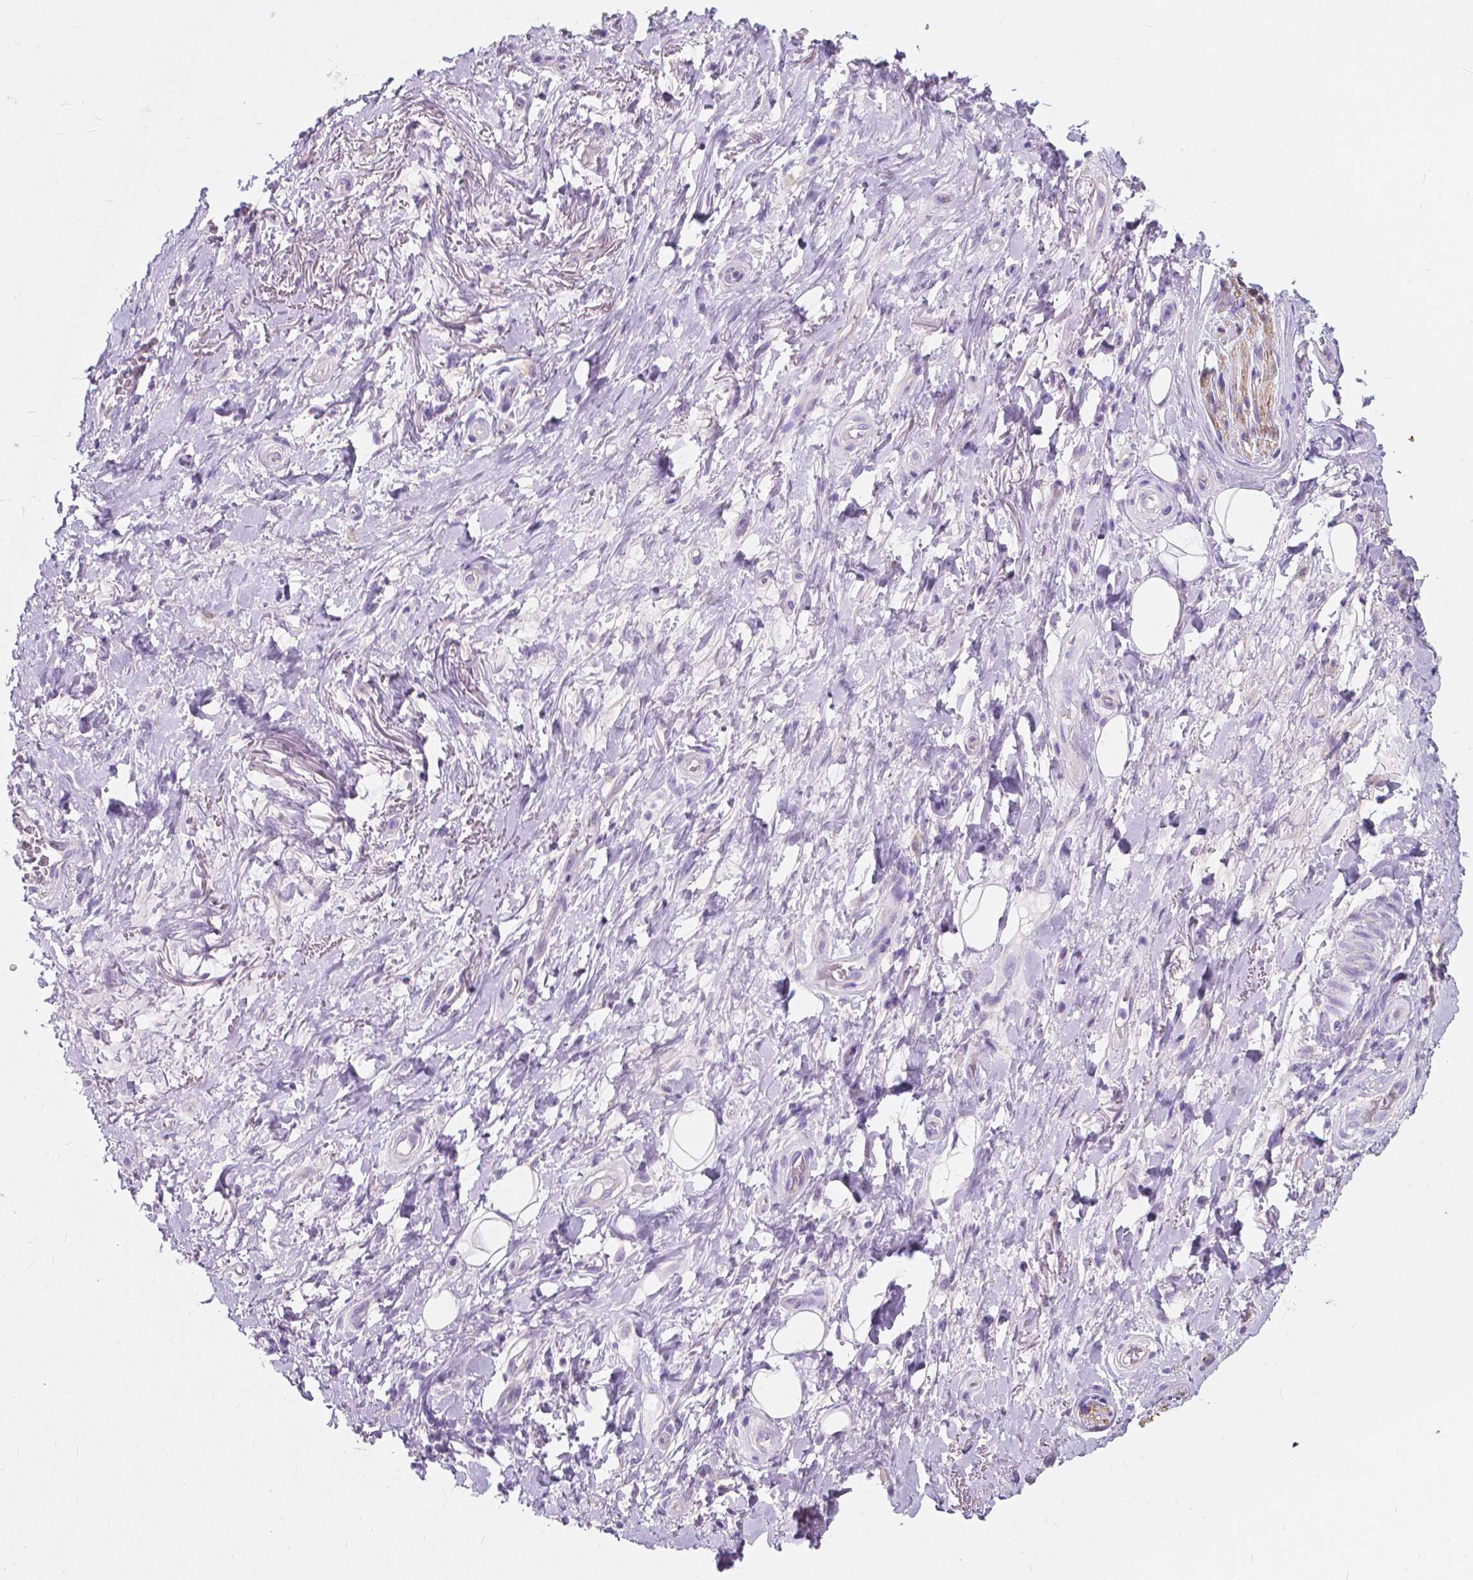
{"staining": {"intensity": "negative", "quantity": "none", "location": "none"}, "tissue": "adipose tissue", "cell_type": "Adipocytes", "image_type": "normal", "snomed": [{"axis": "morphology", "description": "Normal tissue, NOS"}, {"axis": "topography", "description": "Anal"}, {"axis": "topography", "description": "Peripheral nerve tissue"}], "caption": "DAB (3,3'-diaminobenzidine) immunohistochemical staining of benign human adipose tissue displays no significant positivity in adipocytes.", "gene": "GNAO1", "patient": {"sex": "male", "age": 53}}